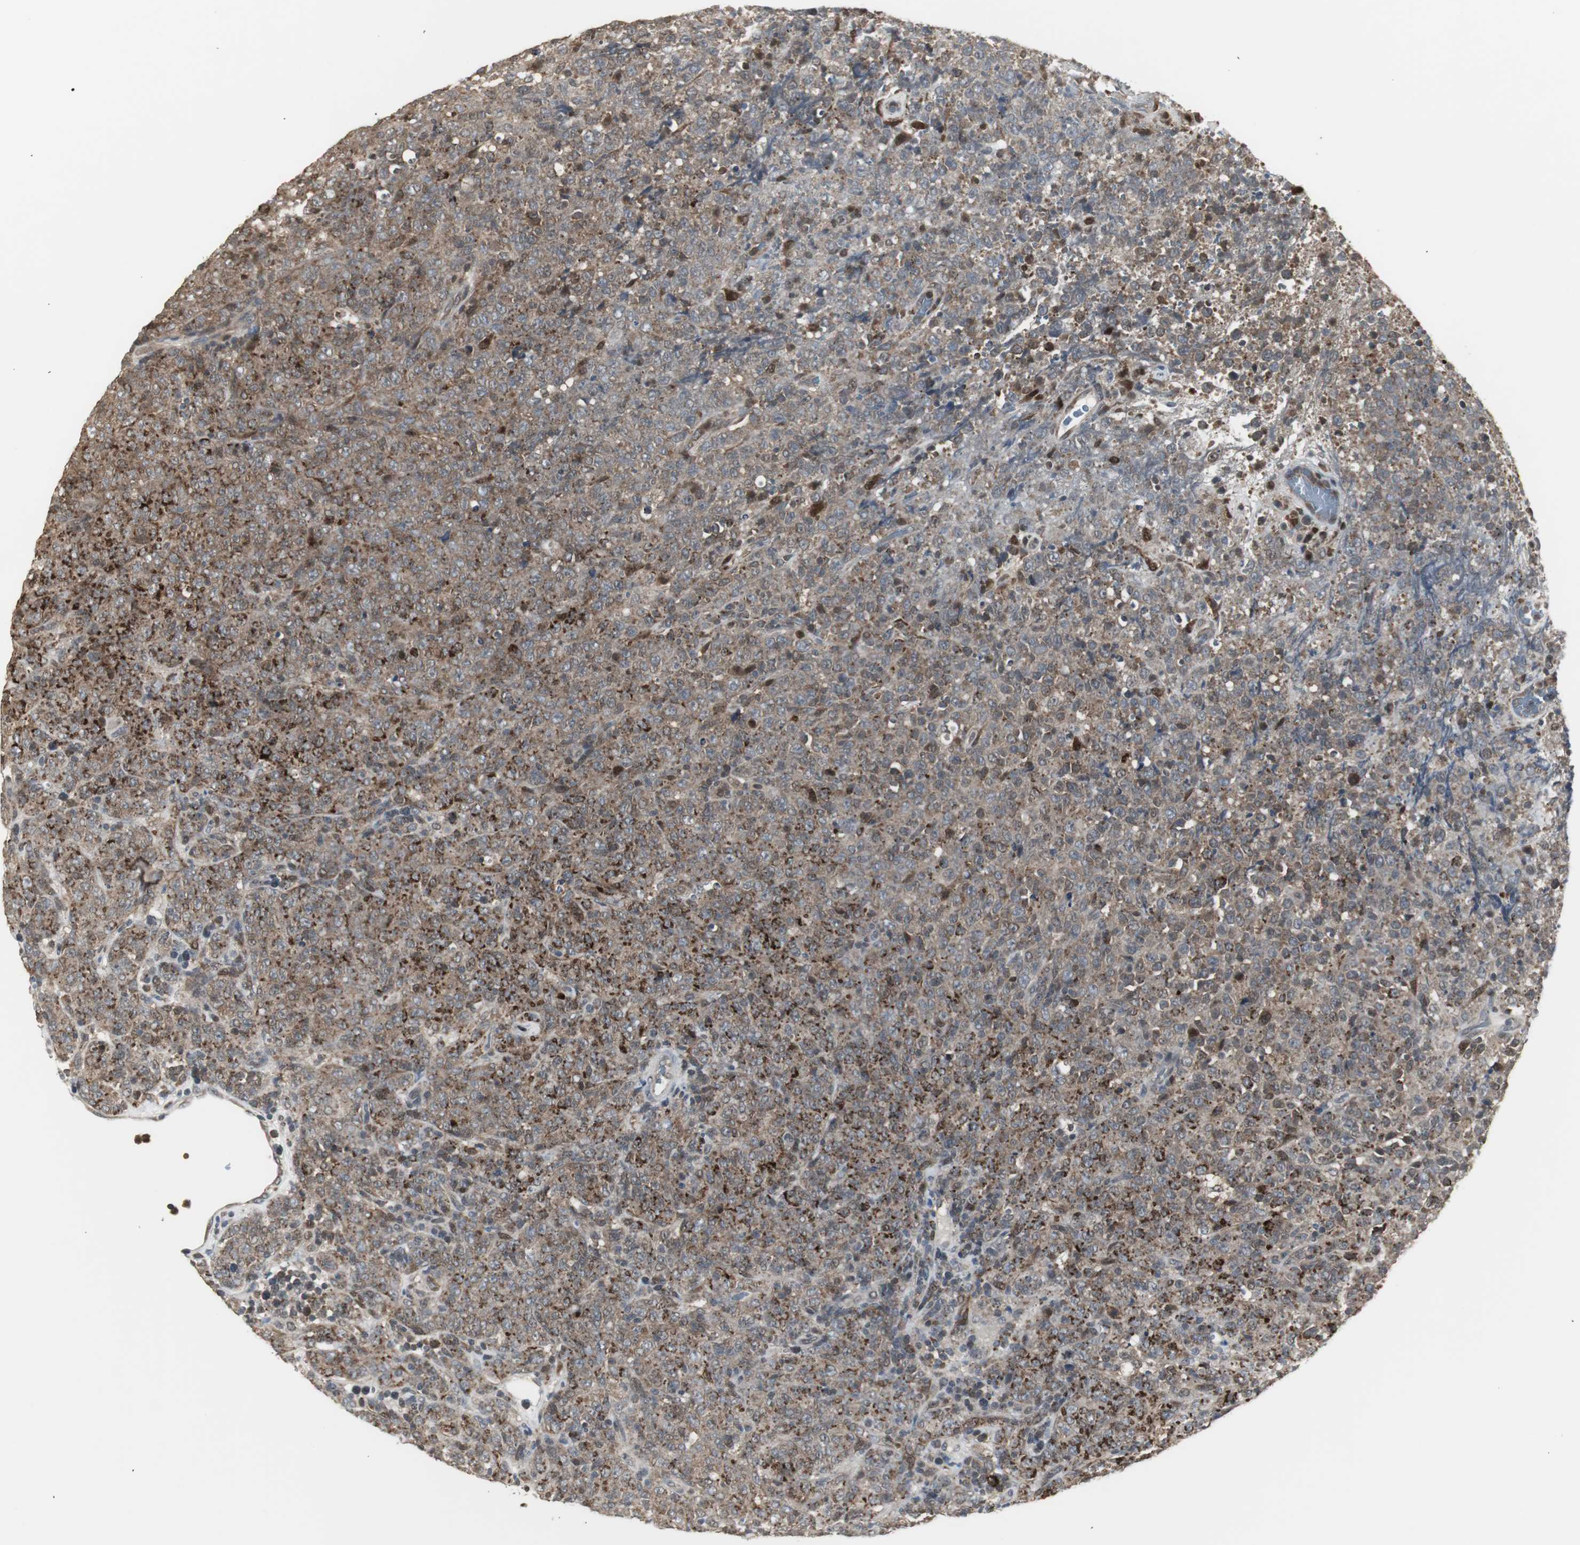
{"staining": {"intensity": "moderate", "quantity": ">75%", "location": "cytoplasmic/membranous,nuclear"}, "tissue": "lymphoma", "cell_type": "Tumor cells", "image_type": "cancer", "snomed": [{"axis": "morphology", "description": "Malignant lymphoma, non-Hodgkin's type, High grade"}, {"axis": "topography", "description": "Tonsil"}], "caption": "Immunohistochemistry (IHC) photomicrograph of neoplastic tissue: human high-grade malignant lymphoma, non-Hodgkin's type stained using IHC exhibits medium levels of moderate protein expression localized specifically in the cytoplasmic/membranous and nuclear of tumor cells, appearing as a cytoplasmic/membranous and nuclear brown color.", "gene": "PLIN3", "patient": {"sex": "female", "age": 36}}